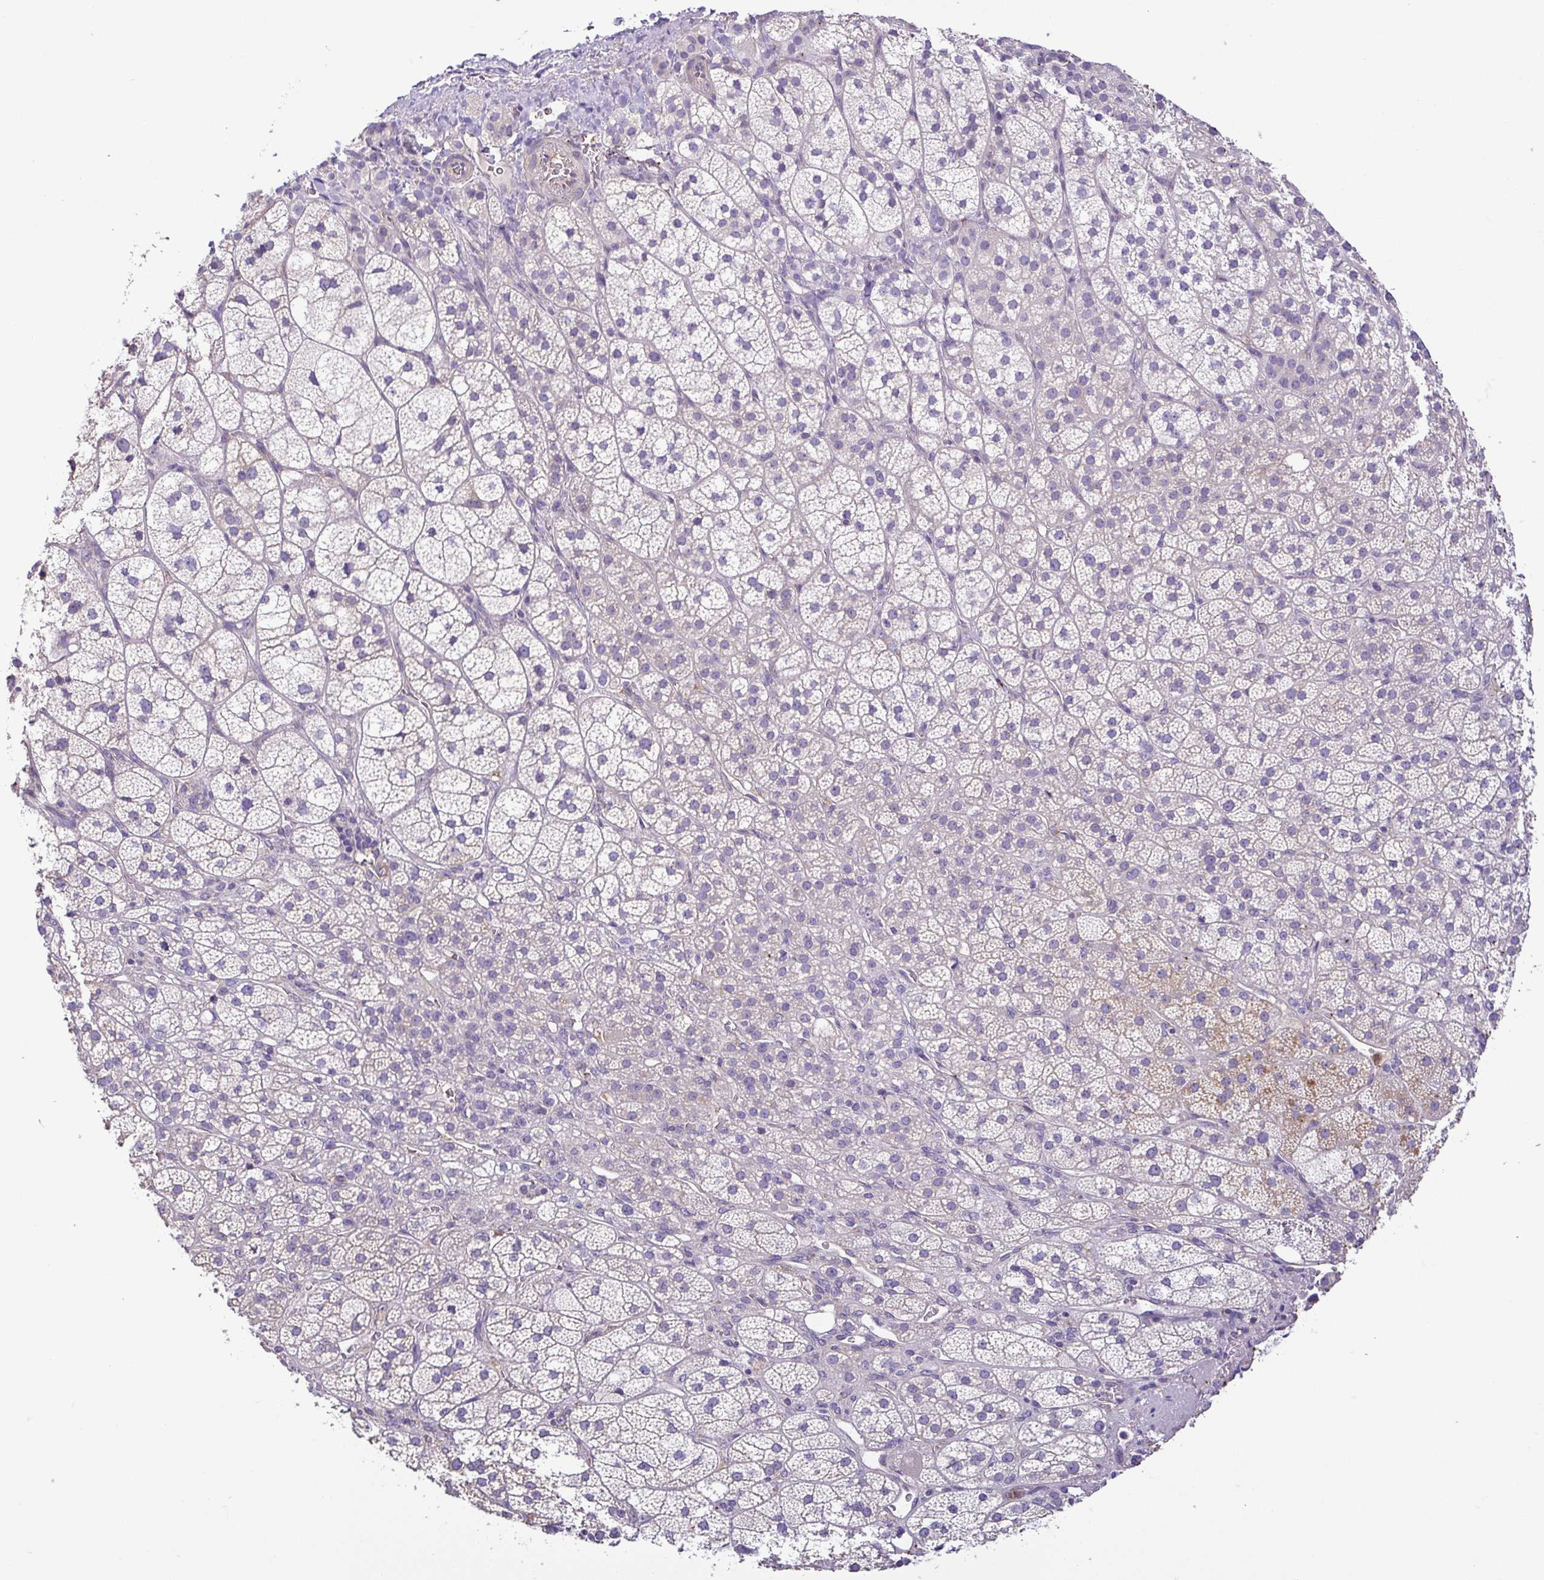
{"staining": {"intensity": "negative", "quantity": "none", "location": "none"}, "tissue": "adrenal gland", "cell_type": "Glandular cells", "image_type": "normal", "snomed": [{"axis": "morphology", "description": "Normal tissue, NOS"}, {"axis": "topography", "description": "Adrenal gland"}], "caption": "DAB (3,3'-diaminobenzidine) immunohistochemical staining of unremarkable adrenal gland reveals no significant expression in glandular cells. (Brightfield microscopy of DAB immunohistochemistry (IHC) at high magnification).", "gene": "MYL10", "patient": {"sex": "female", "age": 60}}